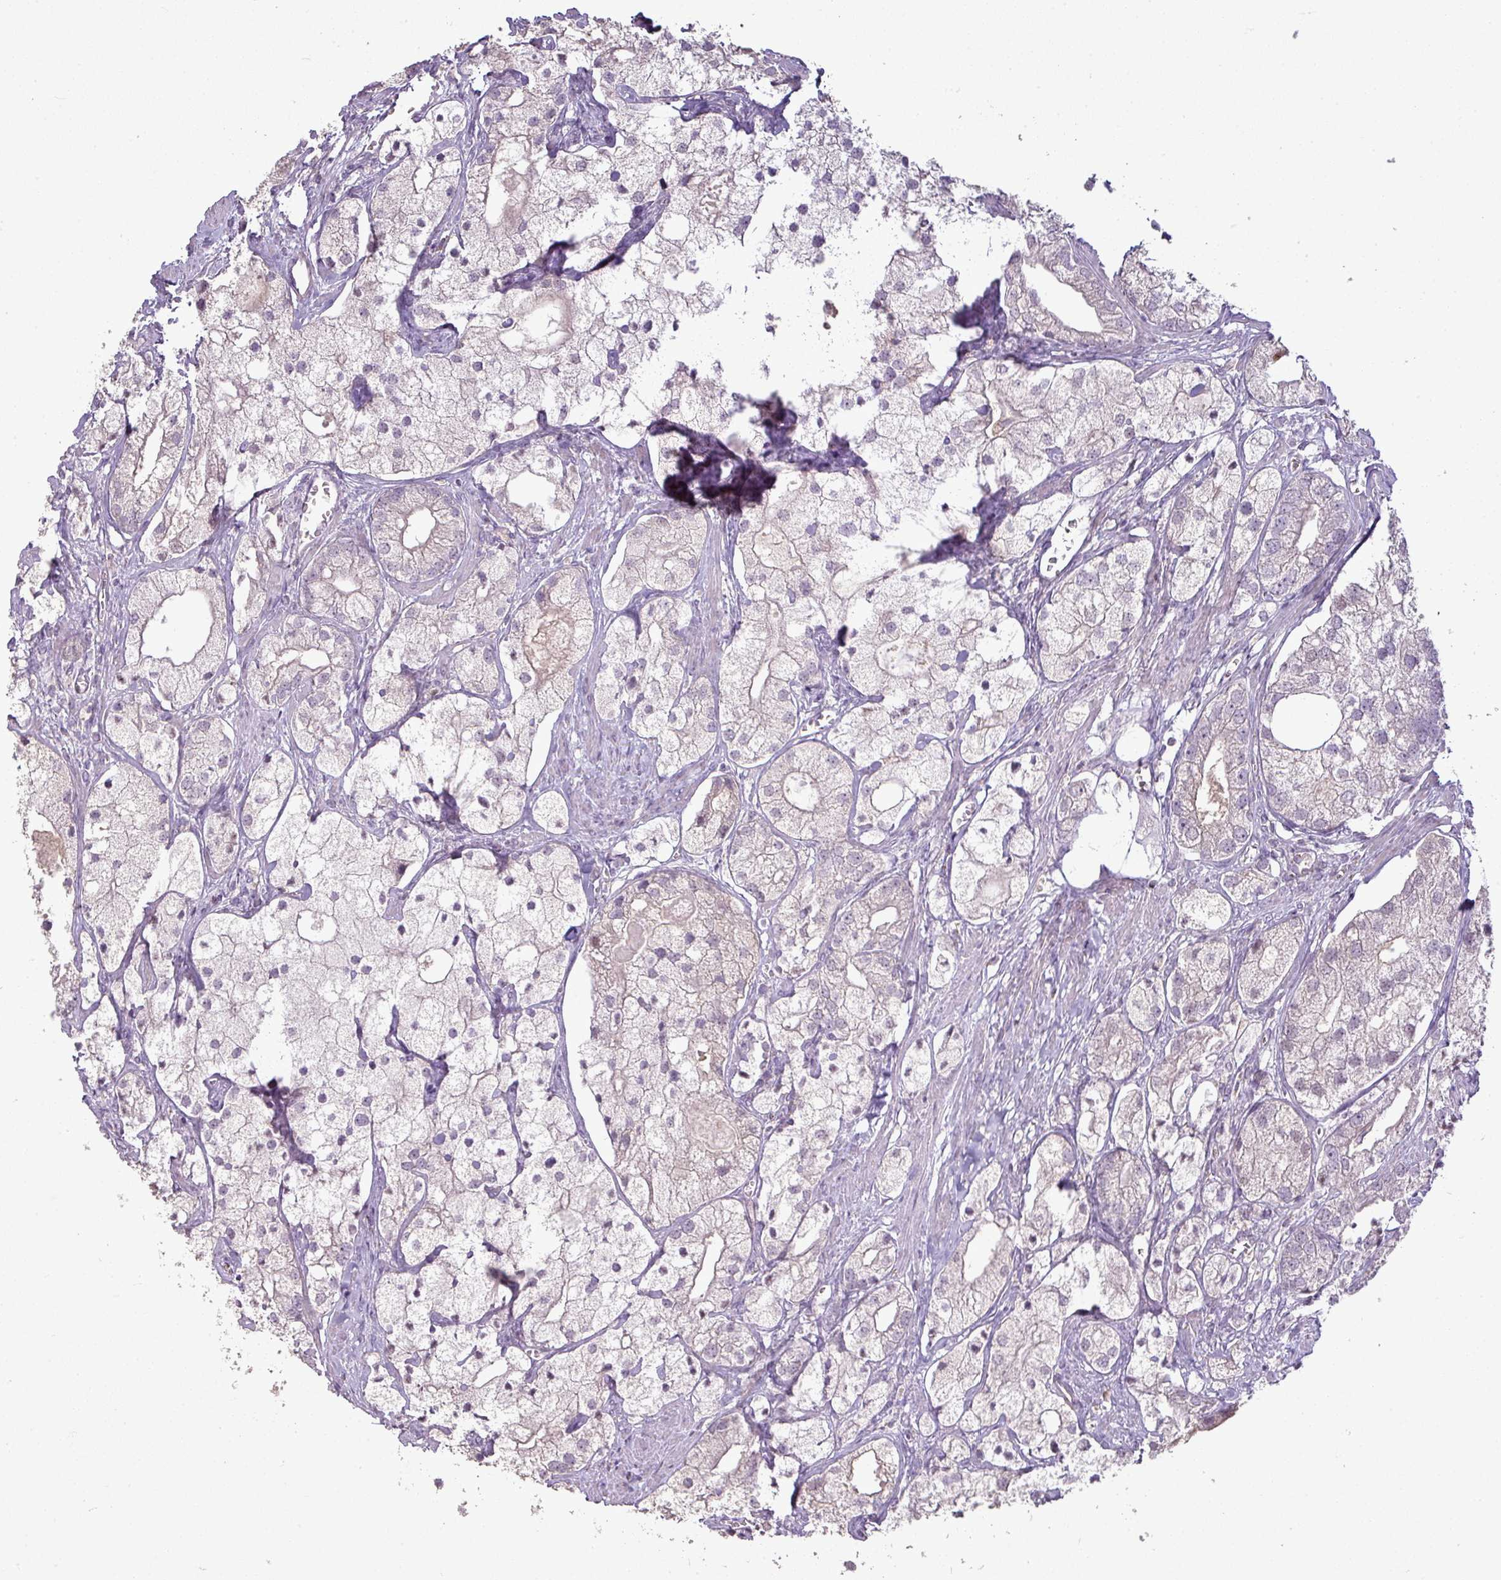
{"staining": {"intensity": "negative", "quantity": "none", "location": "none"}, "tissue": "prostate cancer", "cell_type": "Tumor cells", "image_type": "cancer", "snomed": [{"axis": "morphology", "description": "Adenocarcinoma, Low grade"}, {"axis": "topography", "description": "Prostate"}], "caption": "This is an immunohistochemistry photomicrograph of adenocarcinoma (low-grade) (prostate). There is no positivity in tumor cells.", "gene": "LY9", "patient": {"sex": "male", "age": 69}}